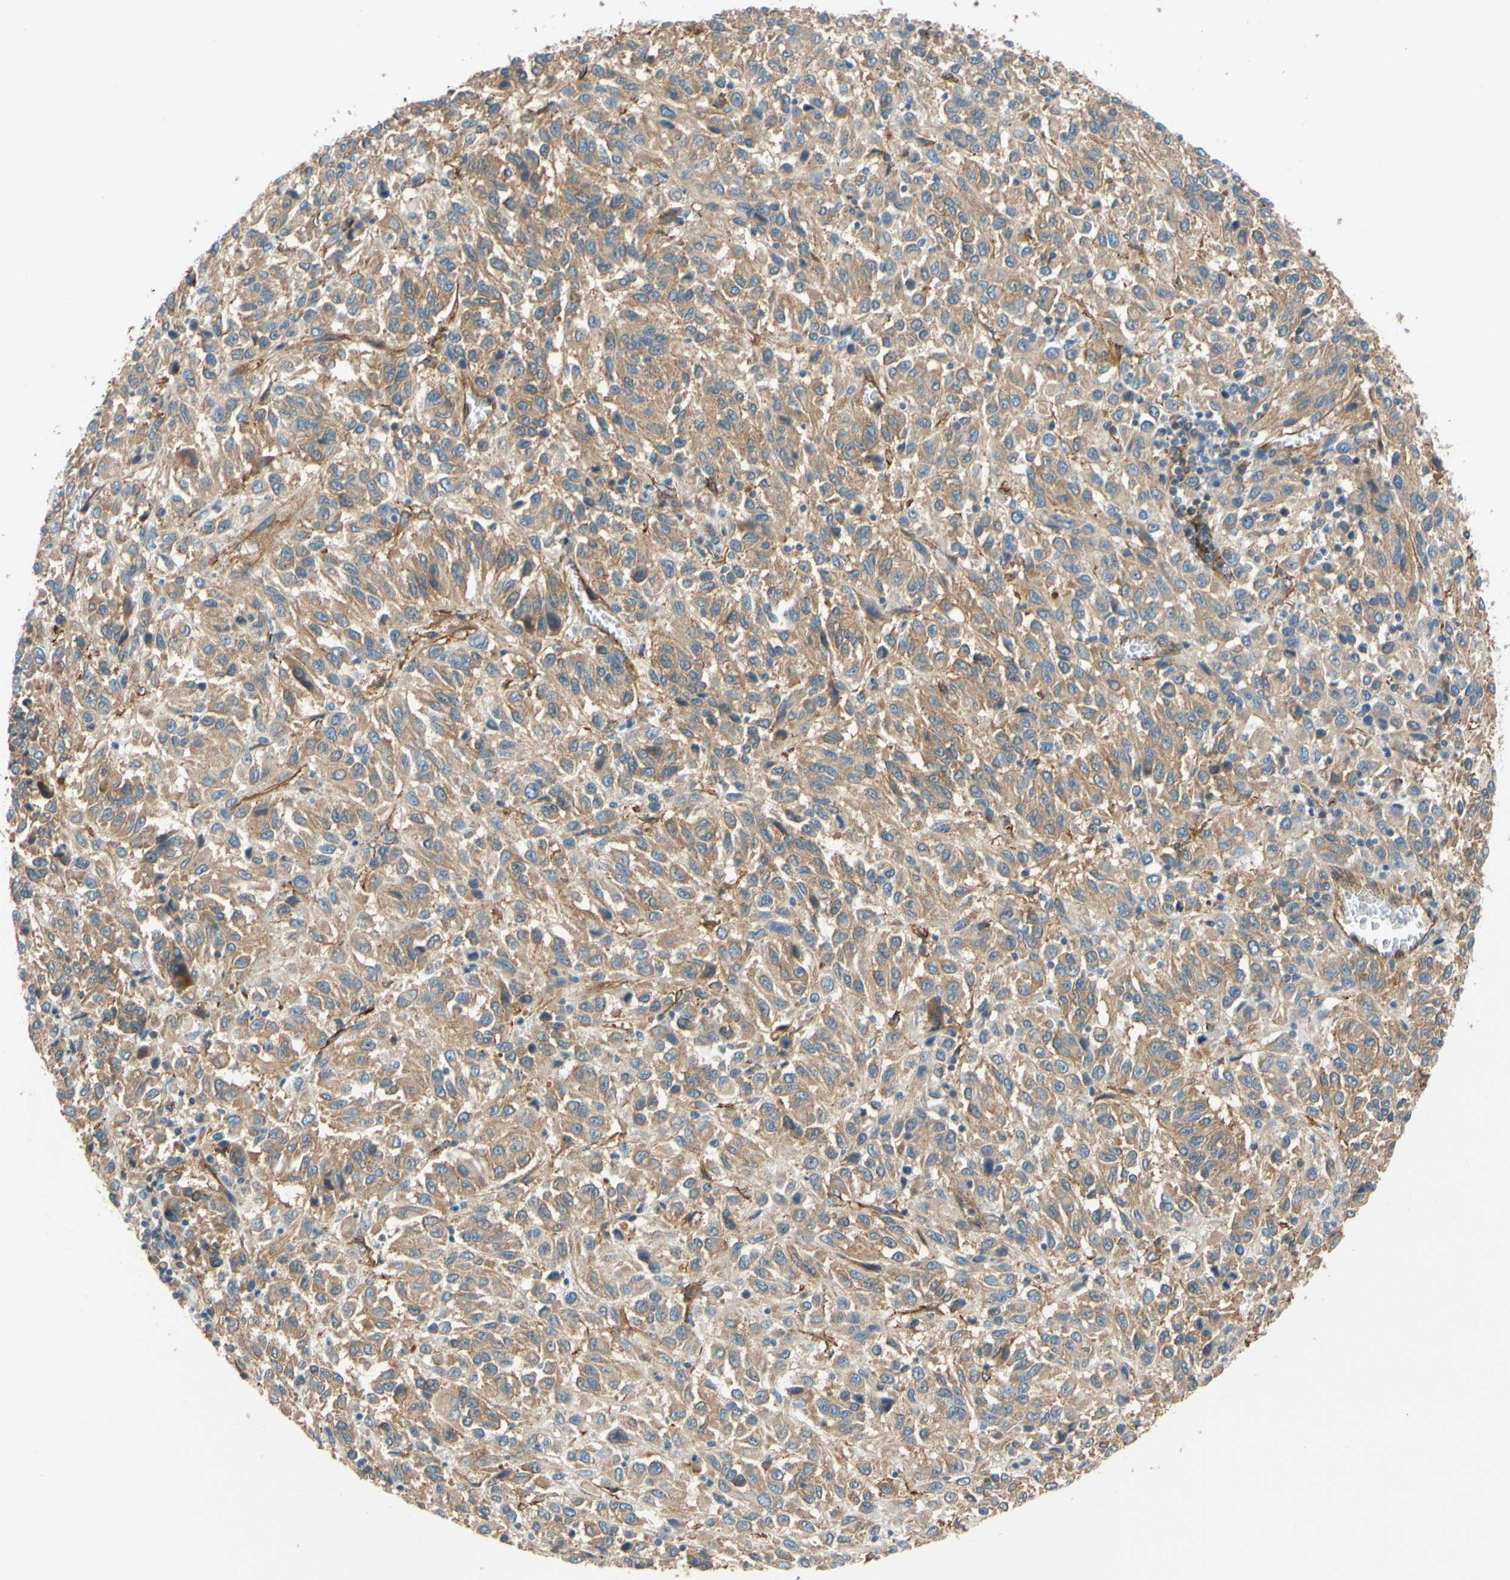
{"staining": {"intensity": "weak", "quantity": ">75%", "location": "cytoplasmic/membranous"}, "tissue": "melanoma", "cell_type": "Tumor cells", "image_type": "cancer", "snomed": [{"axis": "morphology", "description": "Malignant melanoma, Metastatic site"}, {"axis": "topography", "description": "Lung"}], "caption": "Tumor cells demonstrate weak cytoplasmic/membranous staining in about >75% of cells in malignant melanoma (metastatic site).", "gene": "SPTAN1", "patient": {"sex": "male", "age": 64}}